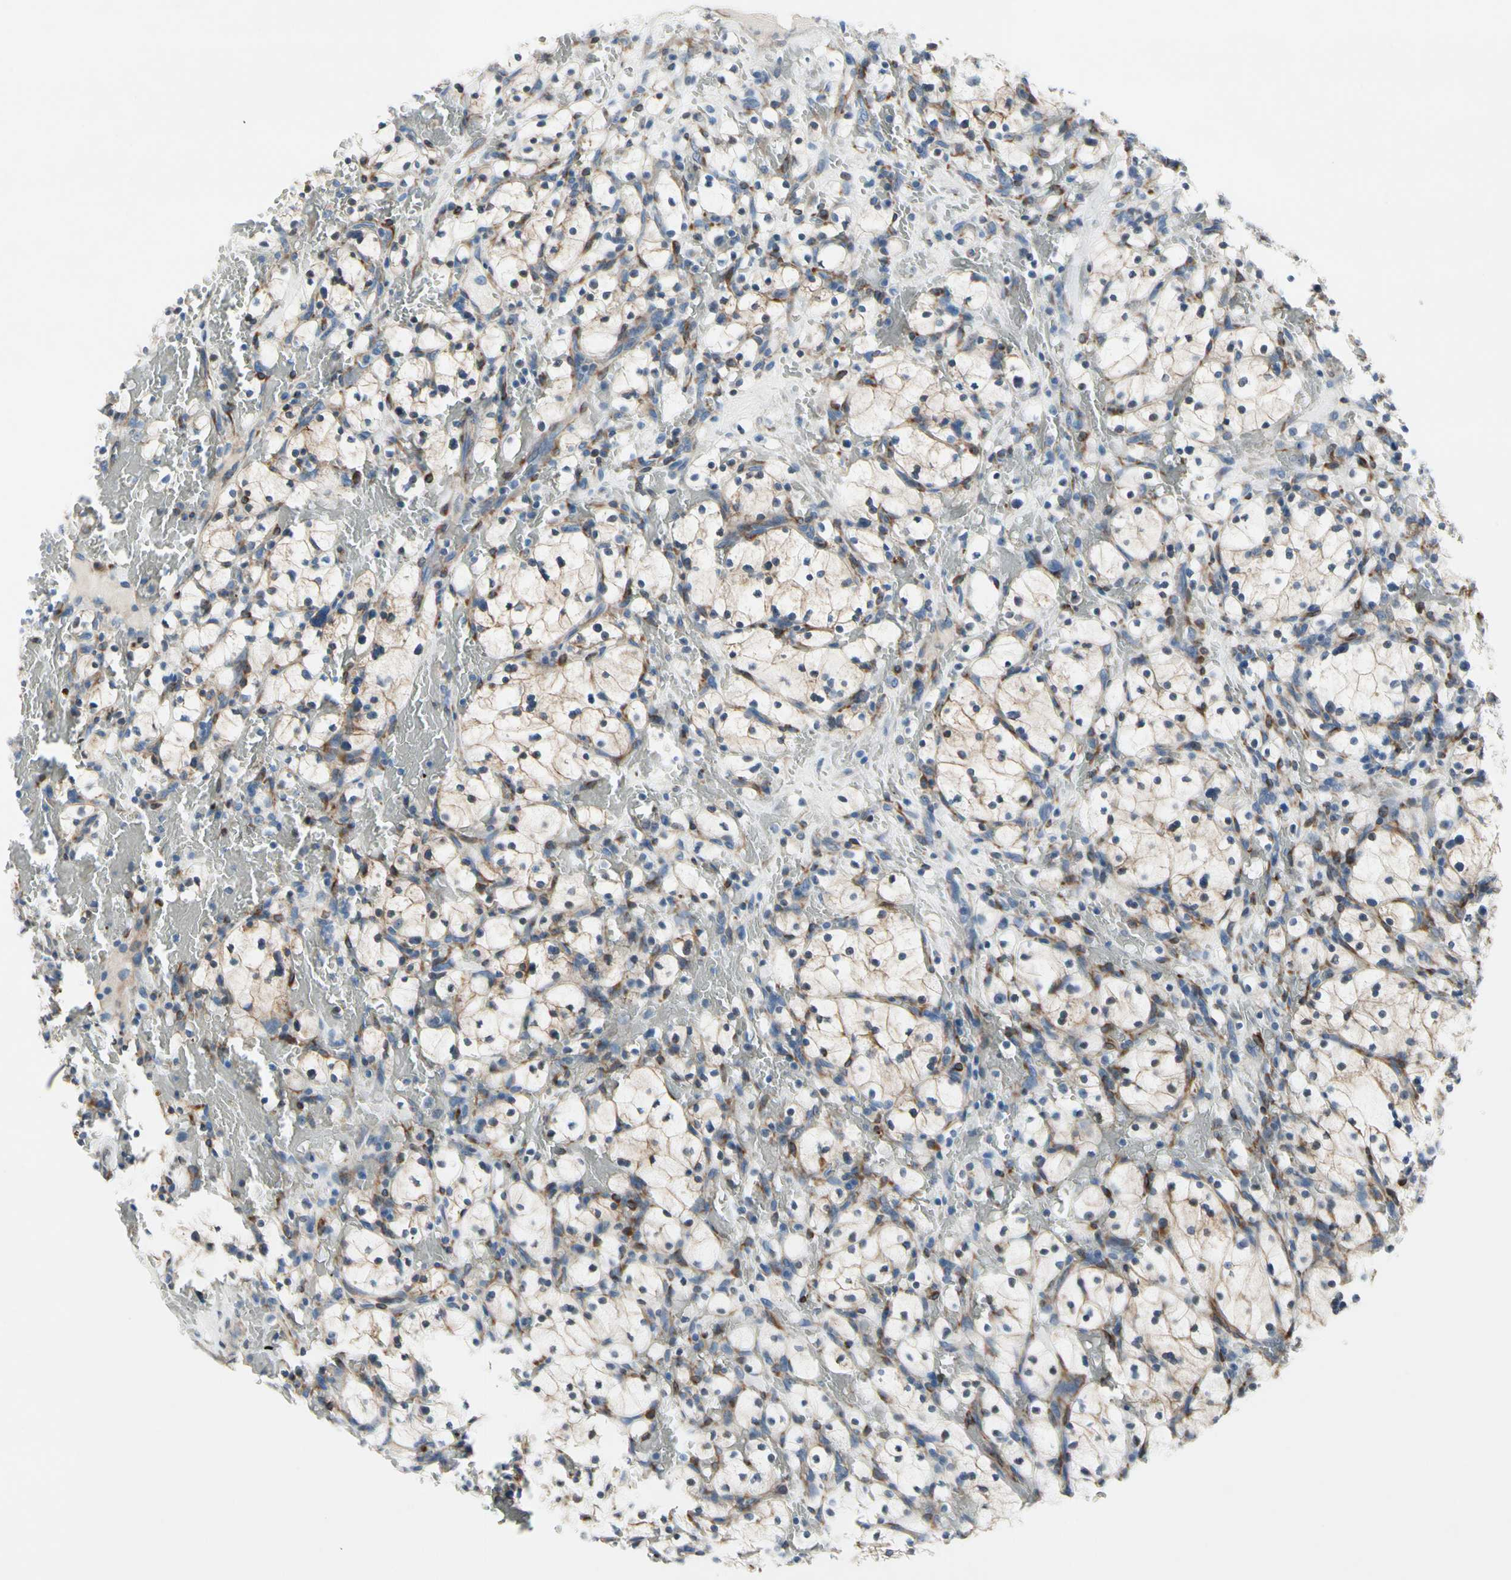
{"staining": {"intensity": "negative", "quantity": "none", "location": "none"}, "tissue": "renal cancer", "cell_type": "Tumor cells", "image_type": "cancer", "snomed": [{"axis": "morphology", "description": "Adenocarcinoma, NOS"}, {"axis": "topography", "description": "Kidney"}], "caption": "The histopathology image exhibits no significant staining in tumor cells of adenocarcinoma (renal).", "gene": "MAP2", "patient": {"sex": "female", "age": 83}}